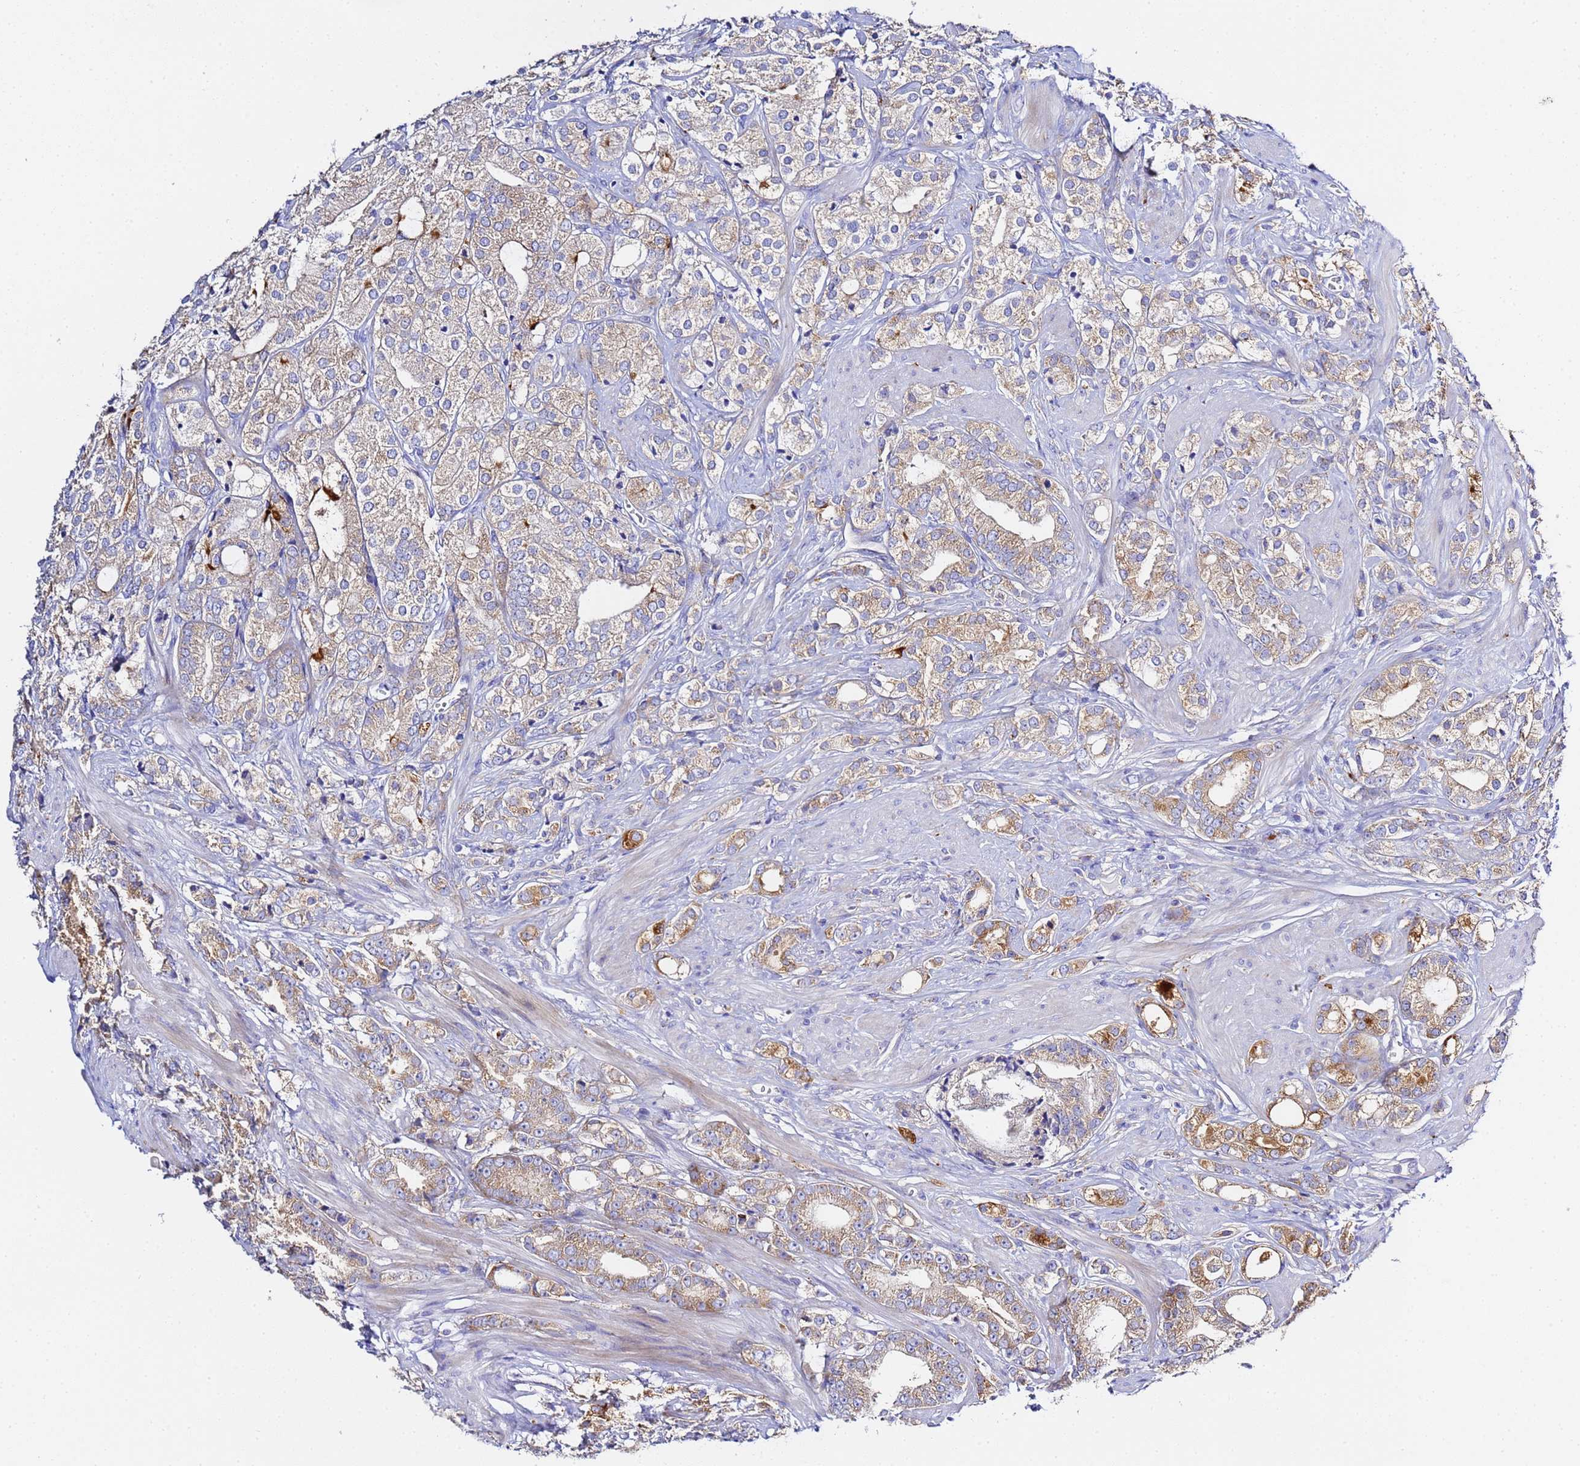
{"staining": {"intensity": "moderate", "quantity": ">75%", "location": "cytoplasmic/membranous"}, "tissue": "prostate cancer", "cell_type": "Tumor cells", "image_type": "cancer", "snomed": [{"axis": "morphology", "description": "Adenocarcinoma, High grade"}, {"axis": "topography", "description": "Prostate"}], "caption": "High-grade adenocarcinoma (prostate) stained with a brown dye exhibits moderate cytoplasmic/membranous positive staining in approximately >75% of tumor cells.", "gene": "VTI1B", "patient": {"sex": "male", "age": 50}}